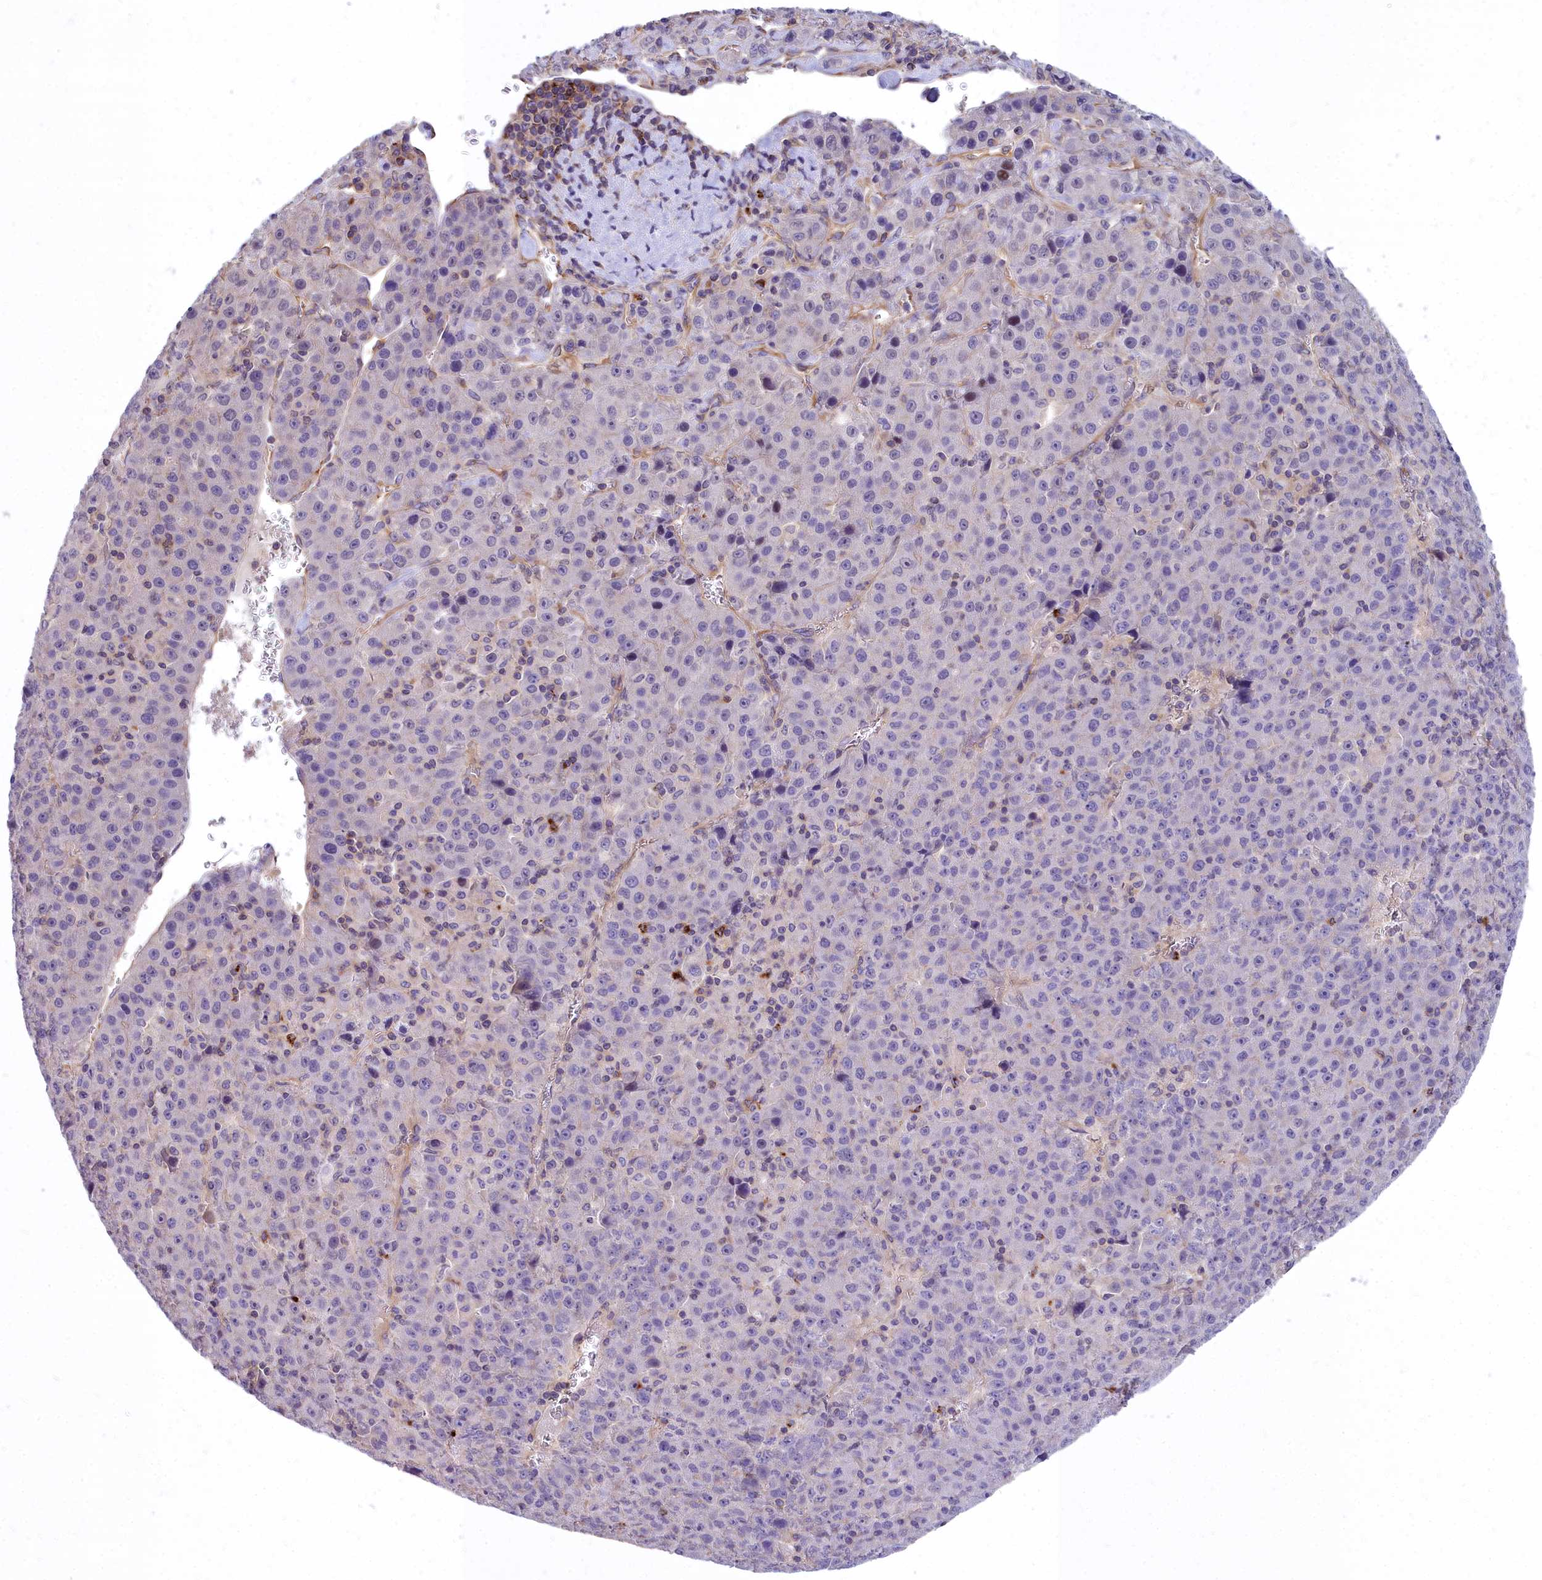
{"staining": {"intensity": "negative", "quantity": "none", "location": "none"}, "tissue": "liver cancer", "cell_type": "Tumor cells", "image_type": "cancer", "snomed": [{"axis": "morphology", "description": "Carcinoma, Hepatocellular, NOS"}, {"axis": "topography", "description": "Liver"}], "caption": "Tumor cells are negative for brown protein staining in liver cancer (hepatocellular carcinoma).", "gene": "HLA-DOA", "patient": {"sex": "female", "age": 53}}